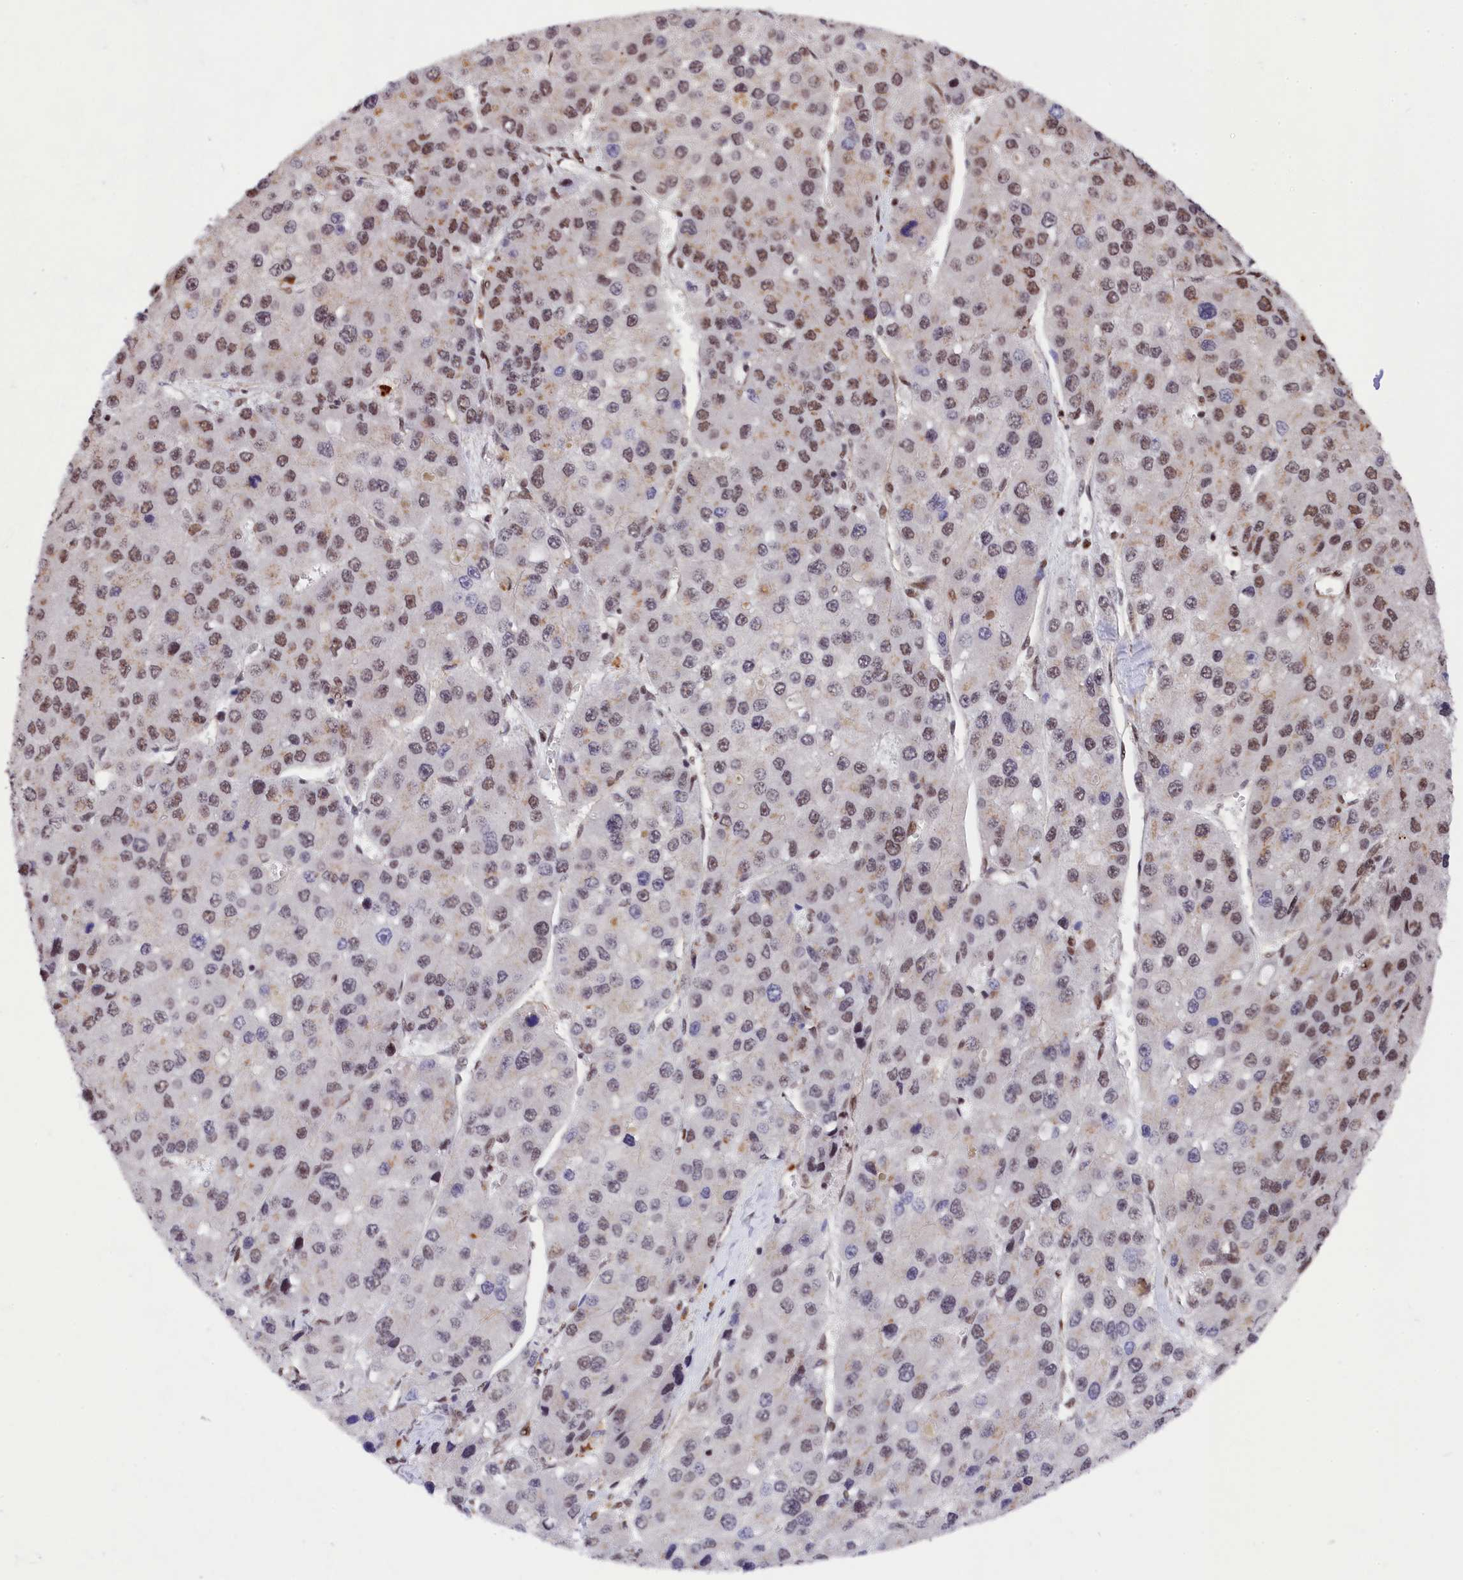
{"staining": {"intensity": "moderate", "quantity": "25%-75%", "location": "nuclear"}, "tissue": "liver cancer", "cell_type": "Tumor cells", "image_type": "cancer", "snomed": [{"axis": "morphology", "description": "Carcinoma, Hepatocellular, NOS"}, {"axis": "topography", "description": "Liver"}], "caption": "Liver cancer (hepatocellular carcinoma) stained with DAB immunohistochemistry (IHC) displays medium levels of moderate nuclear expression in about 25%-75% of tumor cells.", "gene": "ADIG", "patient": {"sex": "female", "age": 73}}